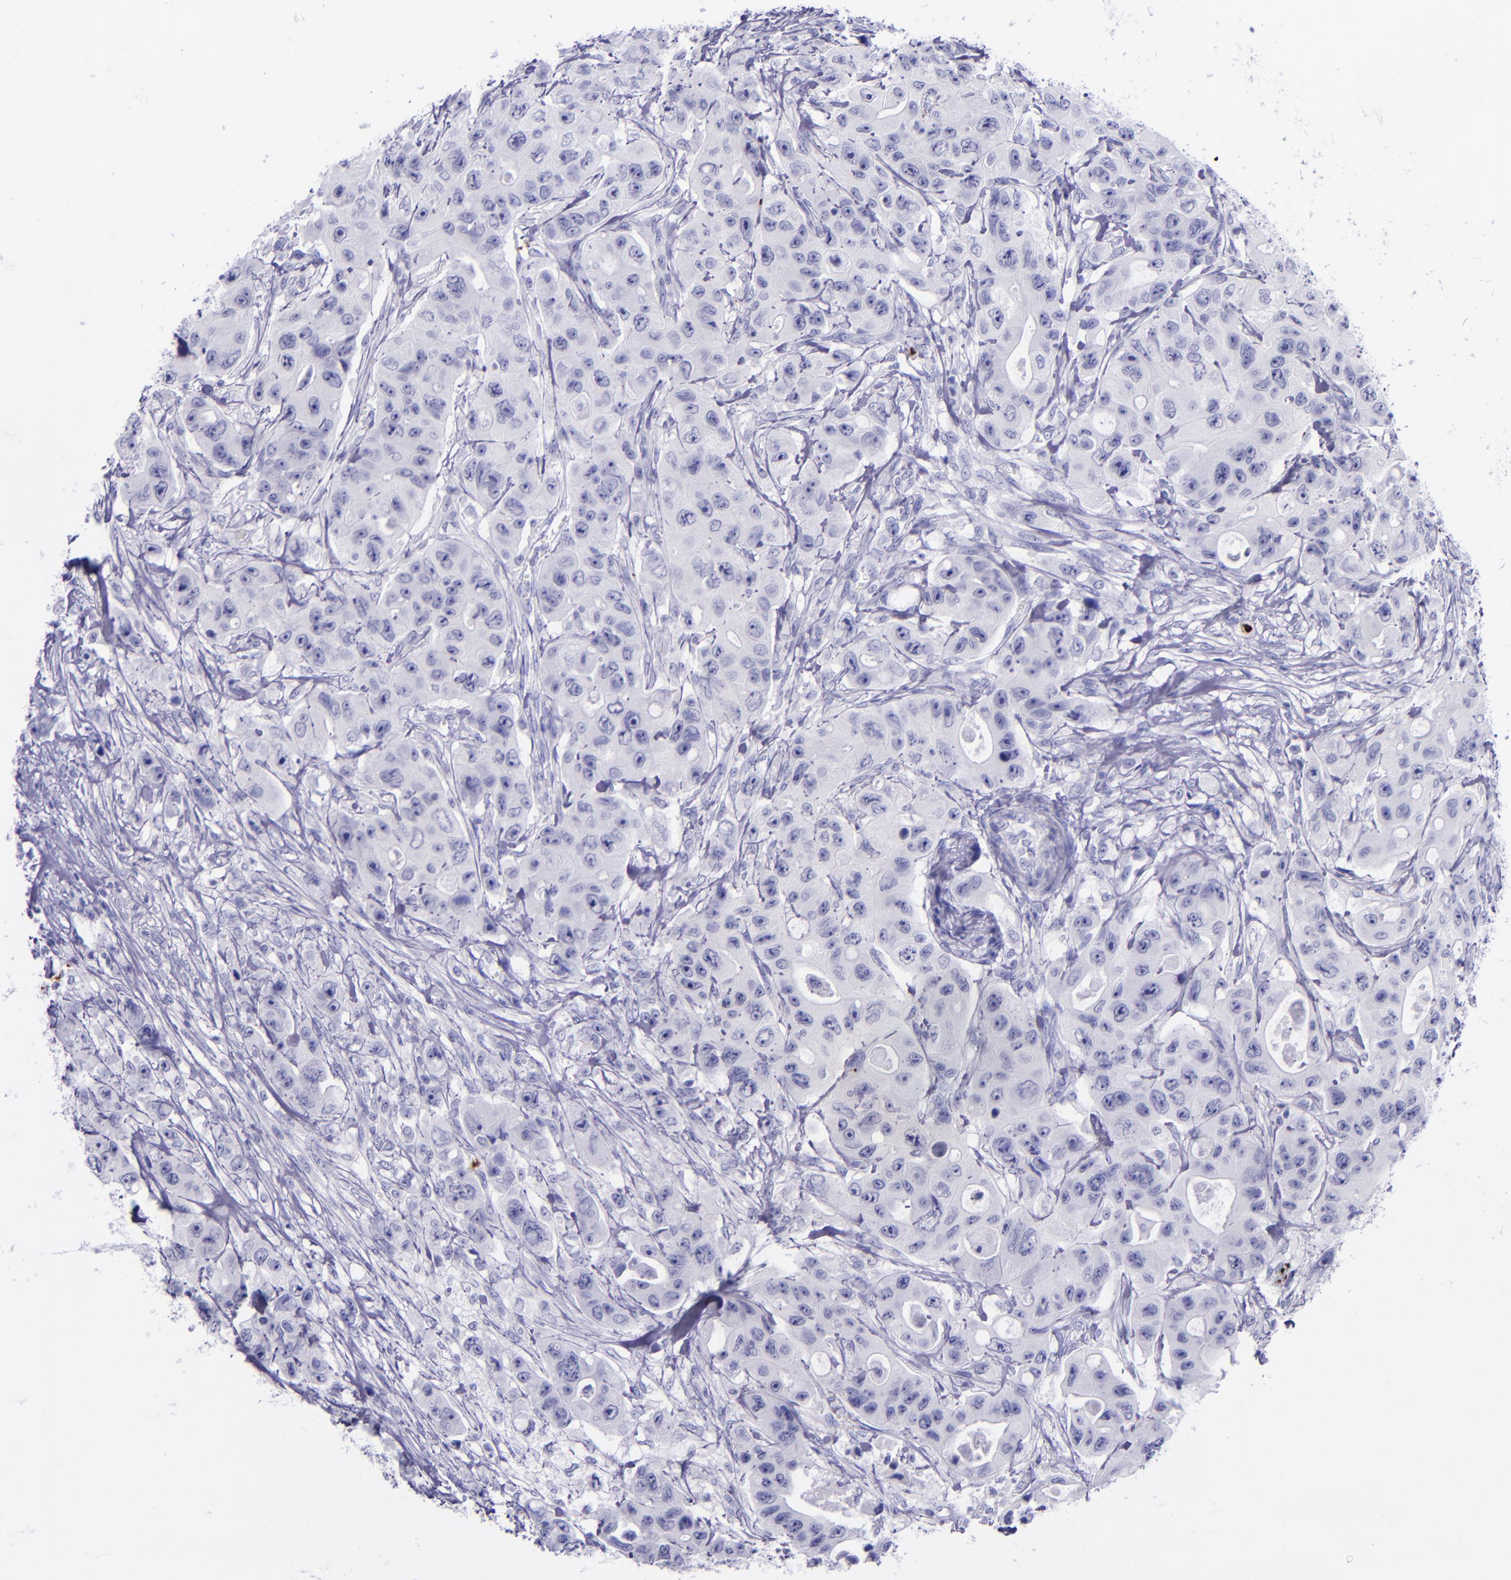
{"staining": {"intensity": "negative", "quantity": "none", "location": "none"}, "tissue": "colorectal cancer", "cell_type": "Tumor cells", "image_type": "cancer", "snomed": [{"axis": "morphology", "description": "Adenocarcinoma, NOS"}, {"axis": "topography", "description": "Colon"}], "caption": "This is a image of immunohistochemistry (IHC) staining of colorectal cancer, which shows no staining in tumor cells.", "gene": "SELE", "patient": {"sex": "female", "age": 46}}